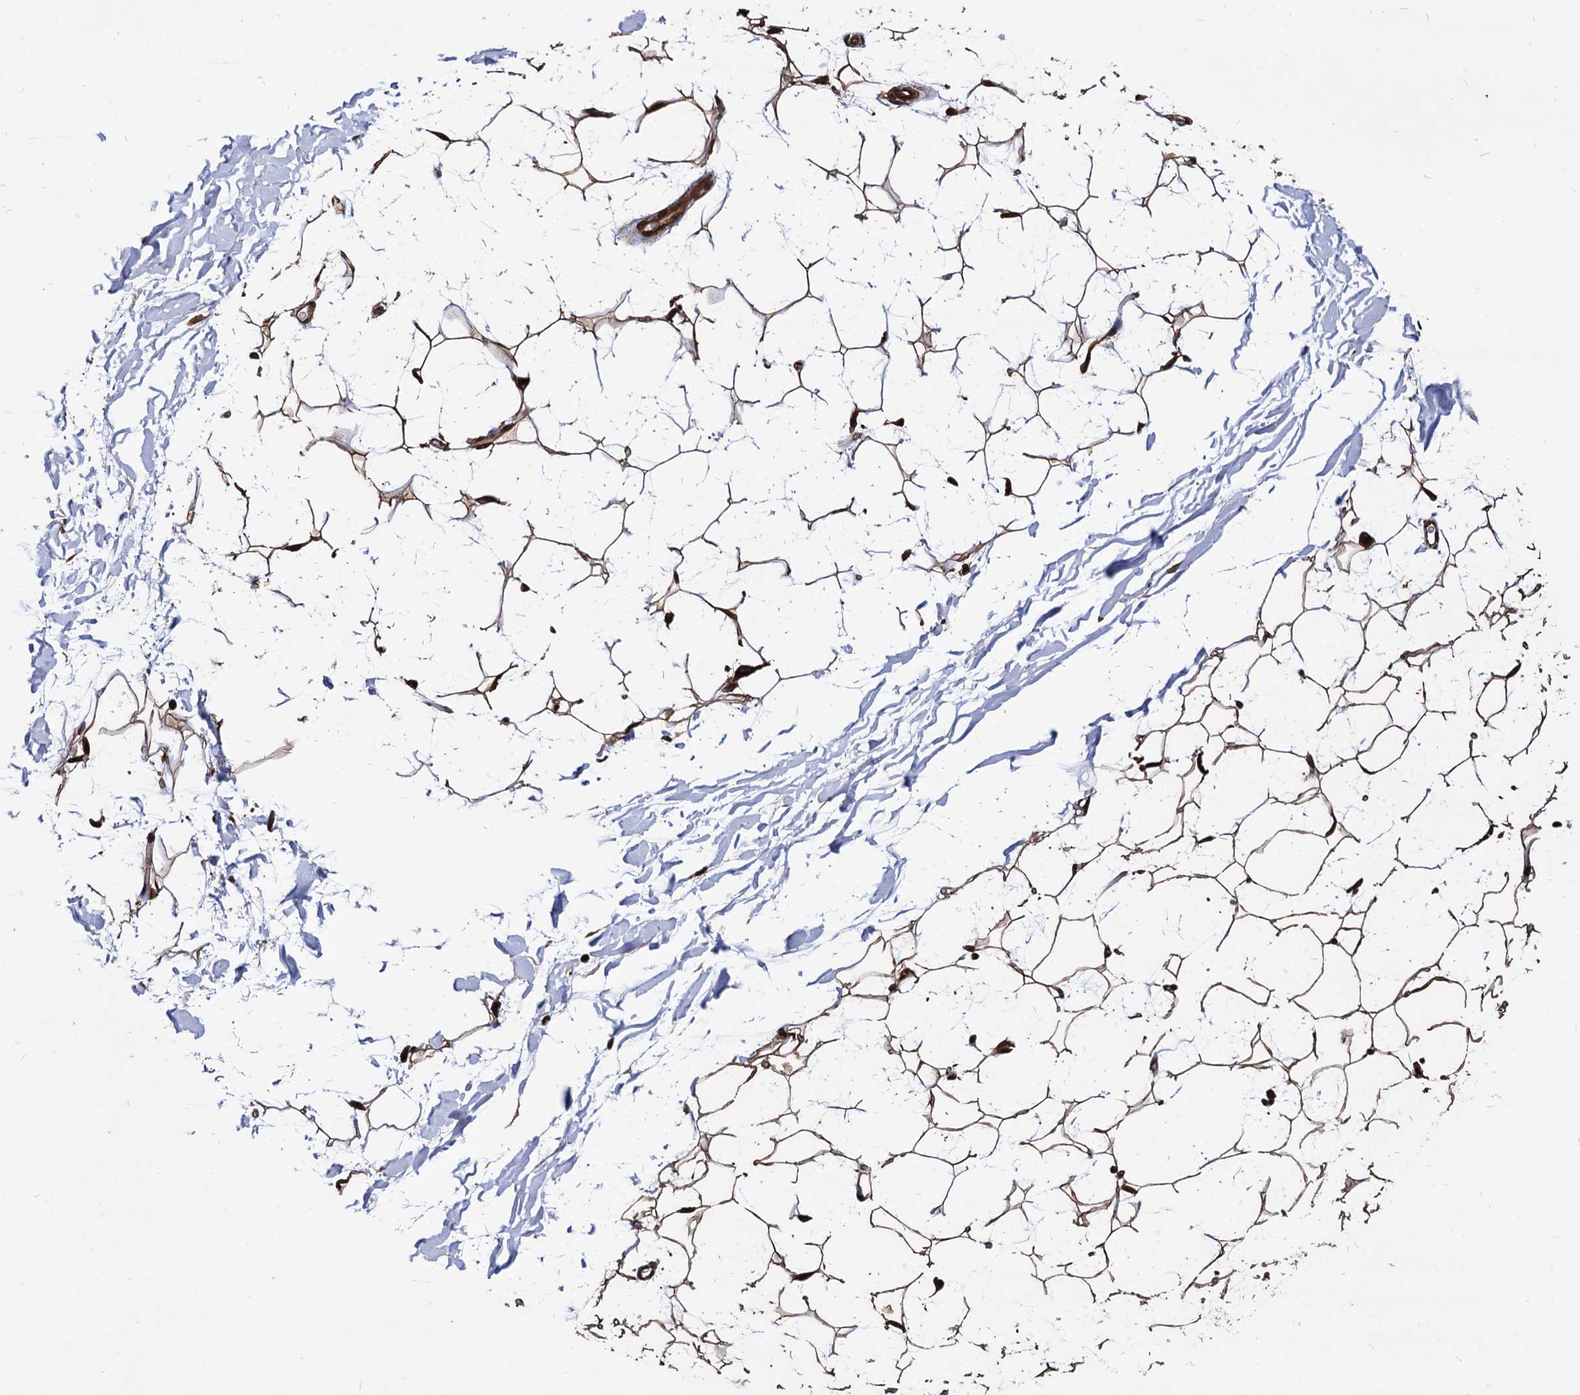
{"staining": {"intensity": "strong", "quantity": ">75%", "location": "cytoplasmic/membranous,nuclear"}, "tissue": "adipose tissue", "cell_type": "Adipocytes", "image_type": "normal", "snomed": [{"axis": "morphology", "description": "Normal tissue, NOS"}, {"axis": "topography", "description": "Breast"}], "caption": "The immunohistochemical stain shows strong cytoplasmic/membranous,nuclear positivity in adipocytes of benign adipose tissue. The protein is stained brown, and the nuclei are stained in blue (DAB IHC with brightfield microscopy, high magnification).", "gene": "ANKRD12", "patient": {"sex": "female", "age": 26}}